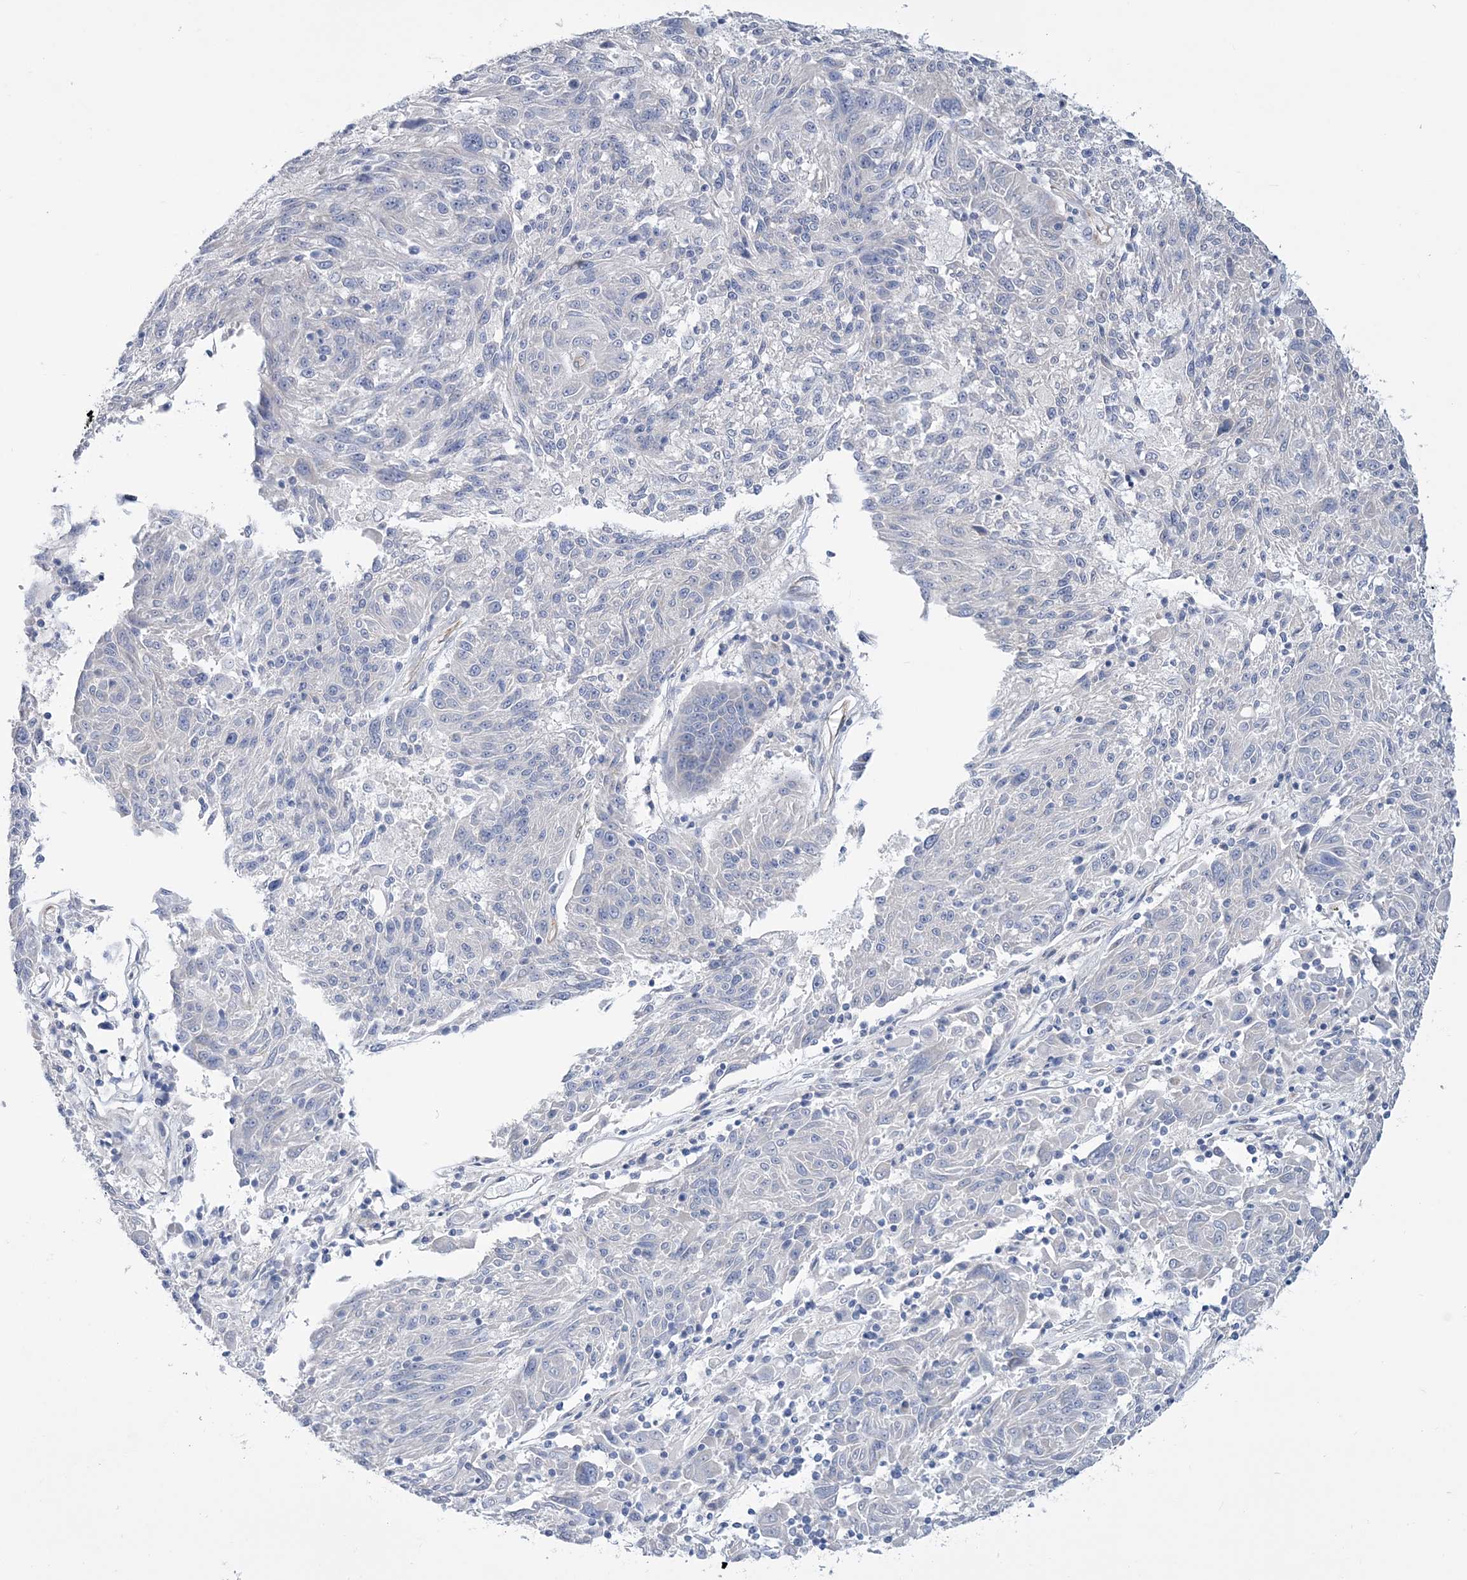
{"staining": {"intensity": "negative", "quantity": "none", "location": "none"}, "tissue": "melanoma", "cell_type": "Tumor cells", "image_type": "cancer", "snomed": [{"axis": "morphology", "description": "Malignant melanoma, NOS"}, {"axis": "topography", "description": "Skin"}], "caption": "Malignant melanoma was stained to show a protein in brown. There is no significant staining in tumor cells.", "gene": "RAB11FIP5", "patient": {"sex": "male", "age": 53}}